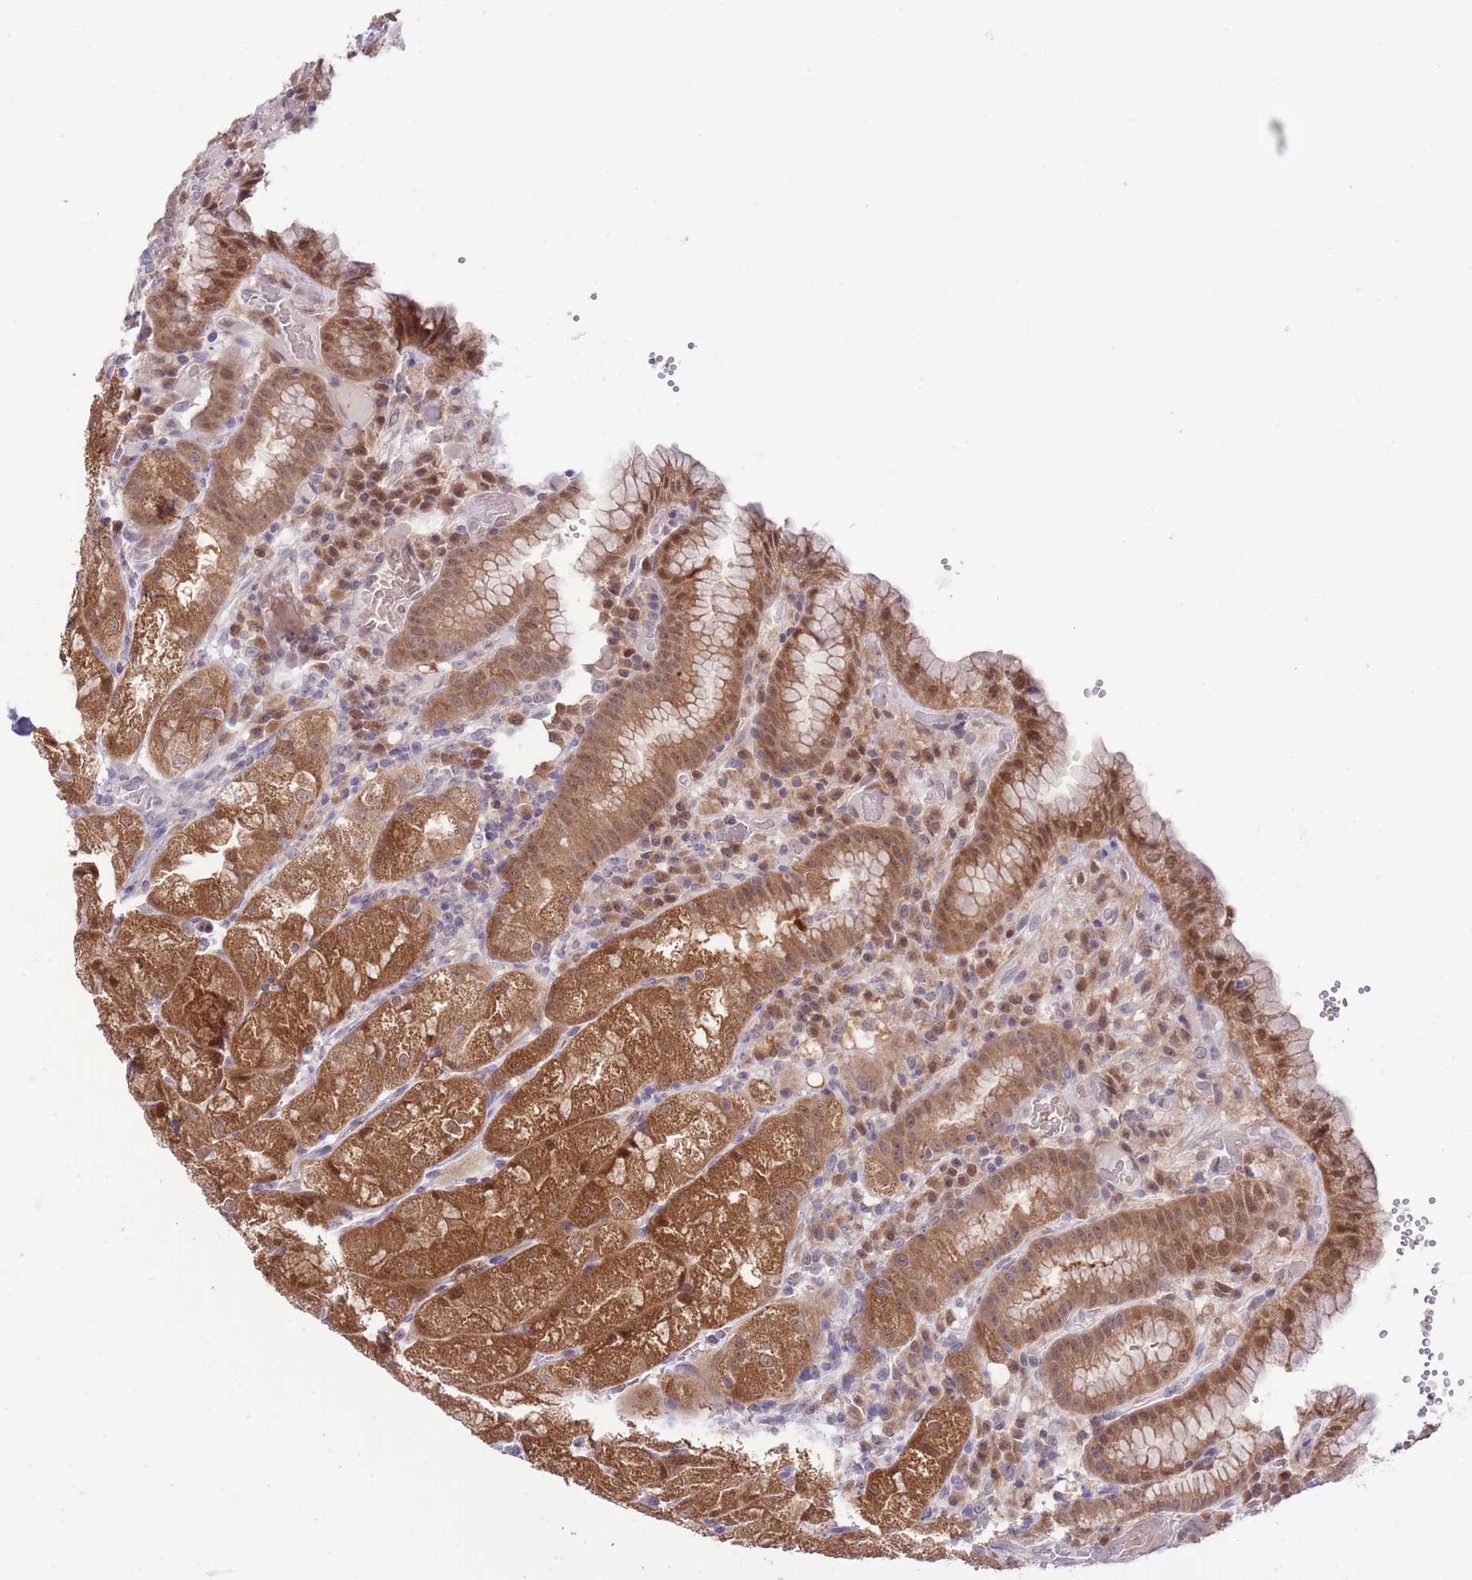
{"staining": {"intensity": "strong", "quantity": "25%-75%", "location": "cytoplasmic/membranous,nuclear"}, "tissue": "stomach", "cell_type": "Glandular cells", "image_type": "normal", "snomed": [{"axis": "morphology", "description": "Normal tissue, NOS"}, {"axis": "topography", "description": "Stomach, upper"}], "caption": "The histopathology image demonstrates staining of benign stomach, revealing strong cytoplasmic/membranous,nuclear protein expression (brown color) within glandular cells.", "gene": "GALK2", "patient": {"sex": "male", "age": 52}}